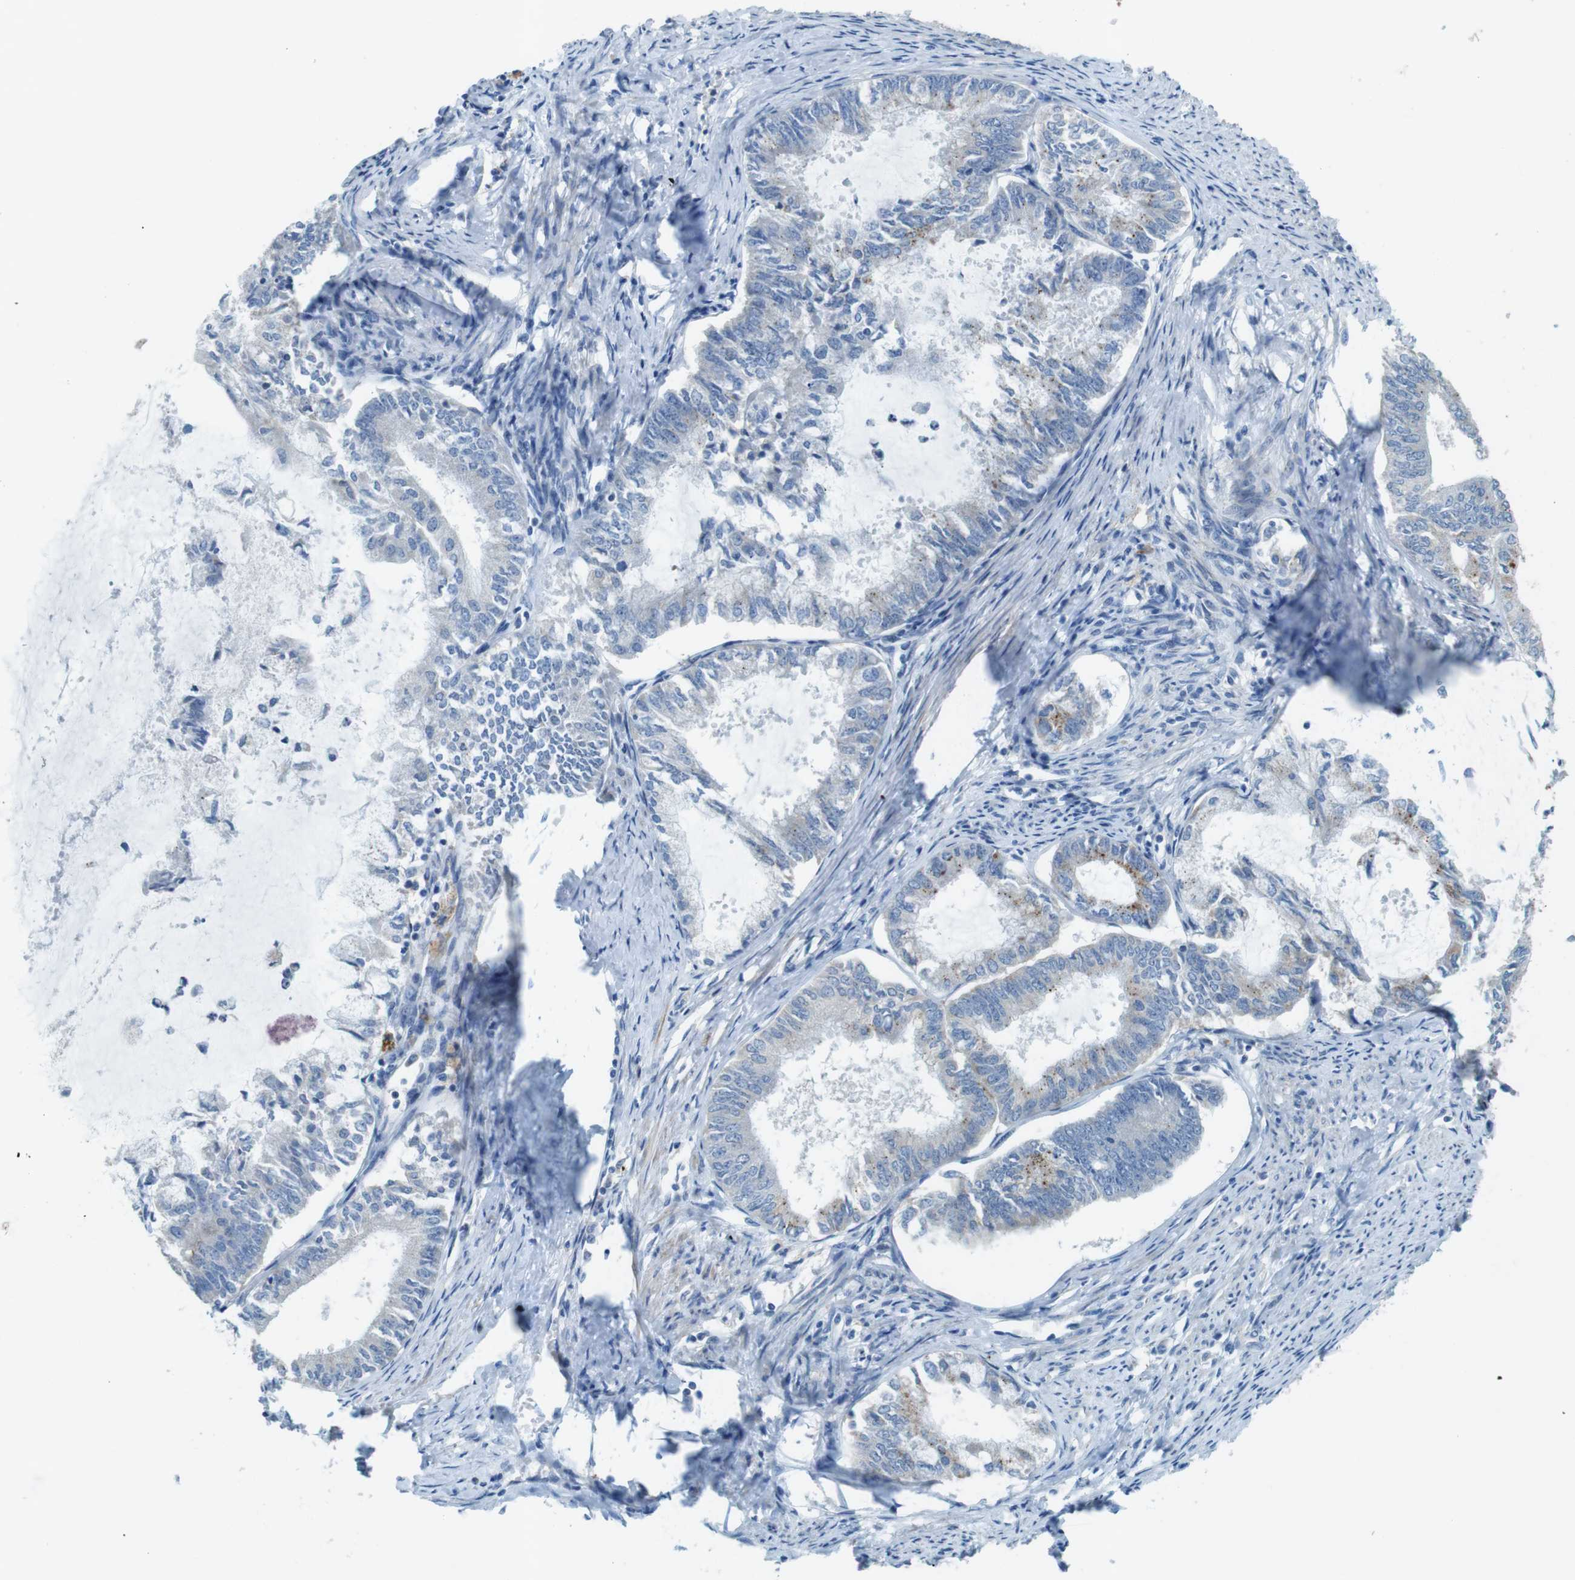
{"staining": {"intensity": "negative", "quantity": "none", "location": "none"}, "tissue": "endometrial cancer", "cell_type": "Tumor cells", "image_type": "cancer", "snomed": [{"axis": "morphology", "description": "Adenocarcinoma, NOS"}, {"axis": "topography", "description": "Endometrium"}], "caption": "This photomicrograph is of endometrial adenocarcinoma stained with IHC to label a protein in brown with the nuclei are counter-stained blue. There is no expression in tumor cells.", "gene": "TYW1", "patient": {"sex": "female", "age": 86}}